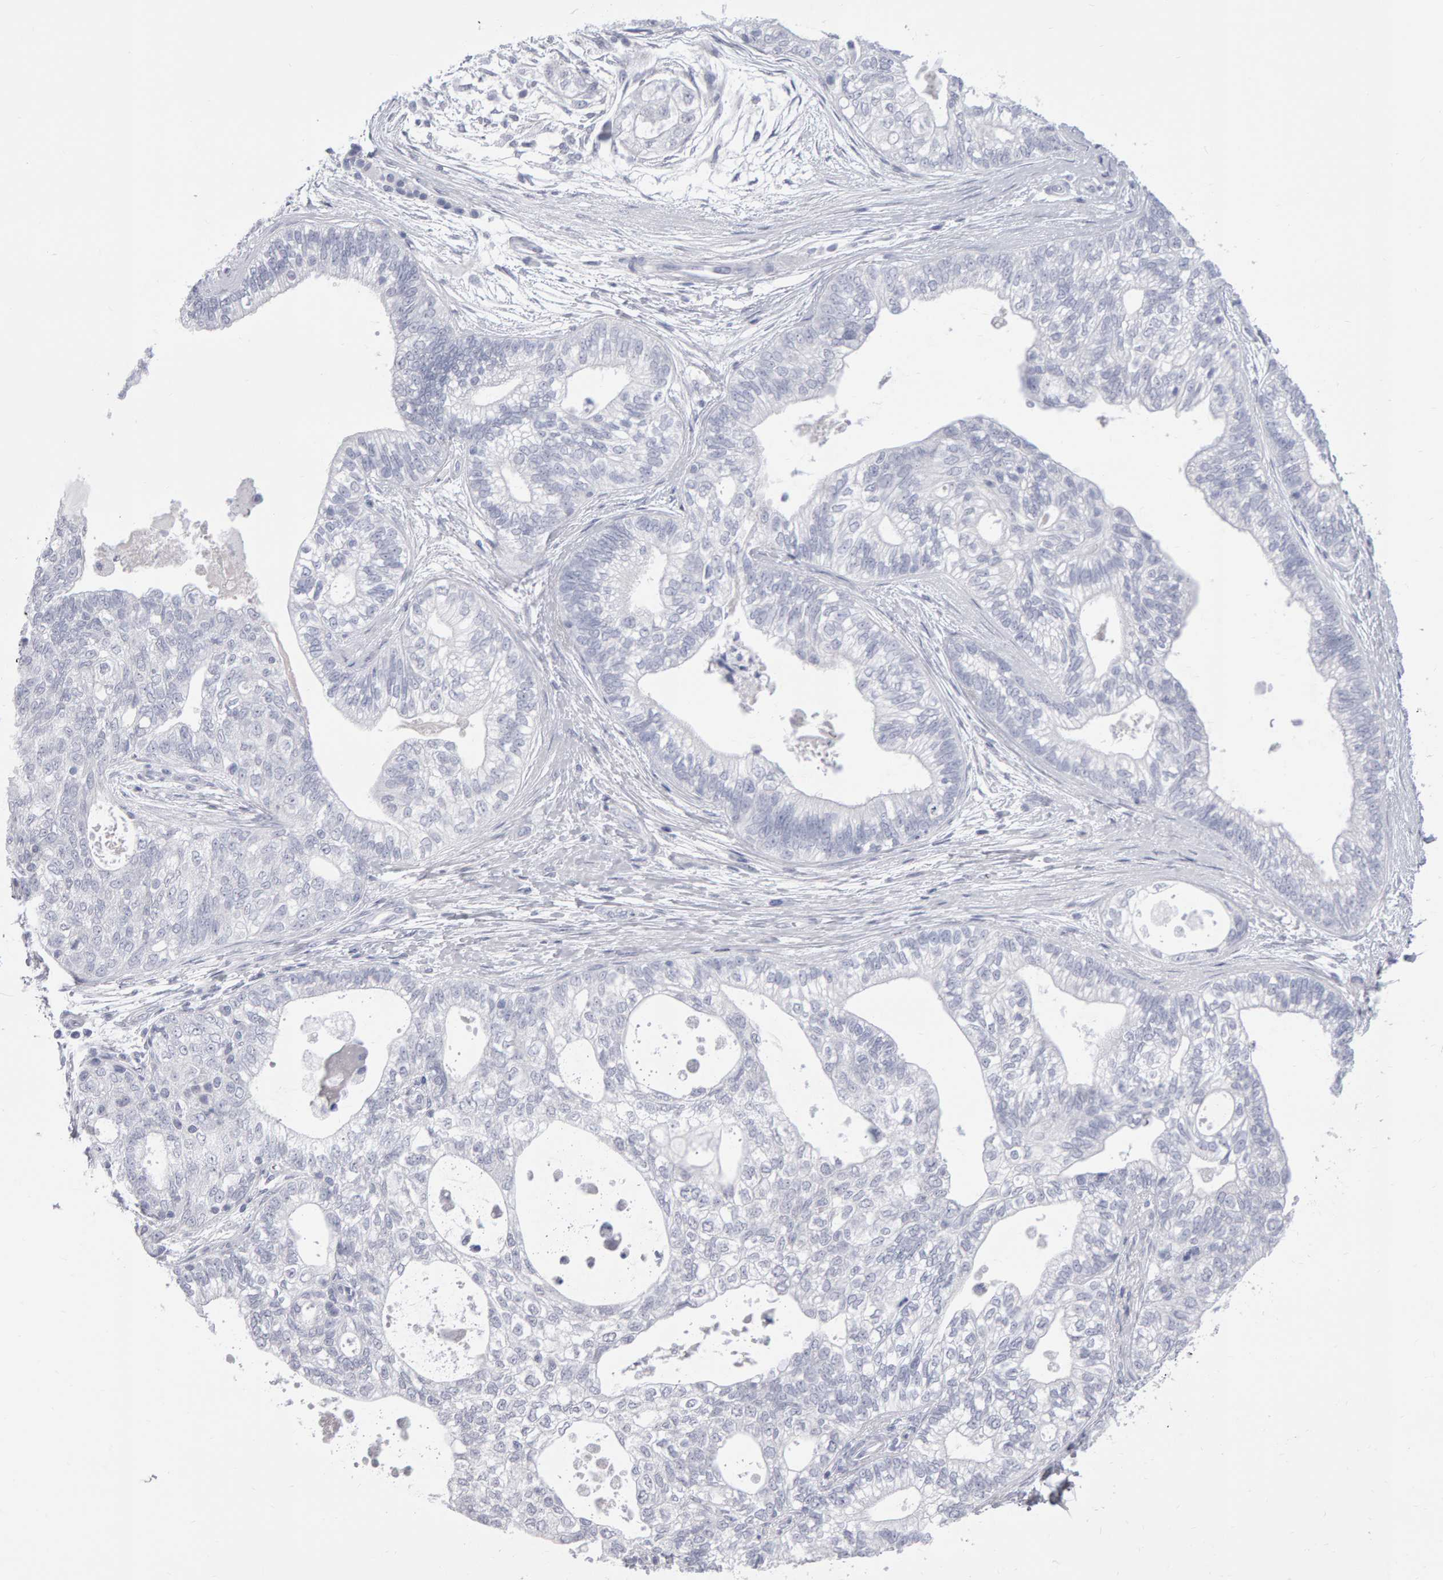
{"staining": {"intensity": "negative", "quantity": "none", "location": "none"}, "tissue": "pancreatic cancer", "cell_type": "Tumor cells", "image_type": "cancer", "snomed": [{"axis": "morphology", "description": "Adenocarcinoma, NOS"}, {"axis": "topography", "description": "Pancreas"}], "caption": "Immunohistochemistry of human pancreatic cancer demonstrates no positivity in tumor cells.", "gene": "NCDN", "patient": {"sex": "male", "age": 72}}